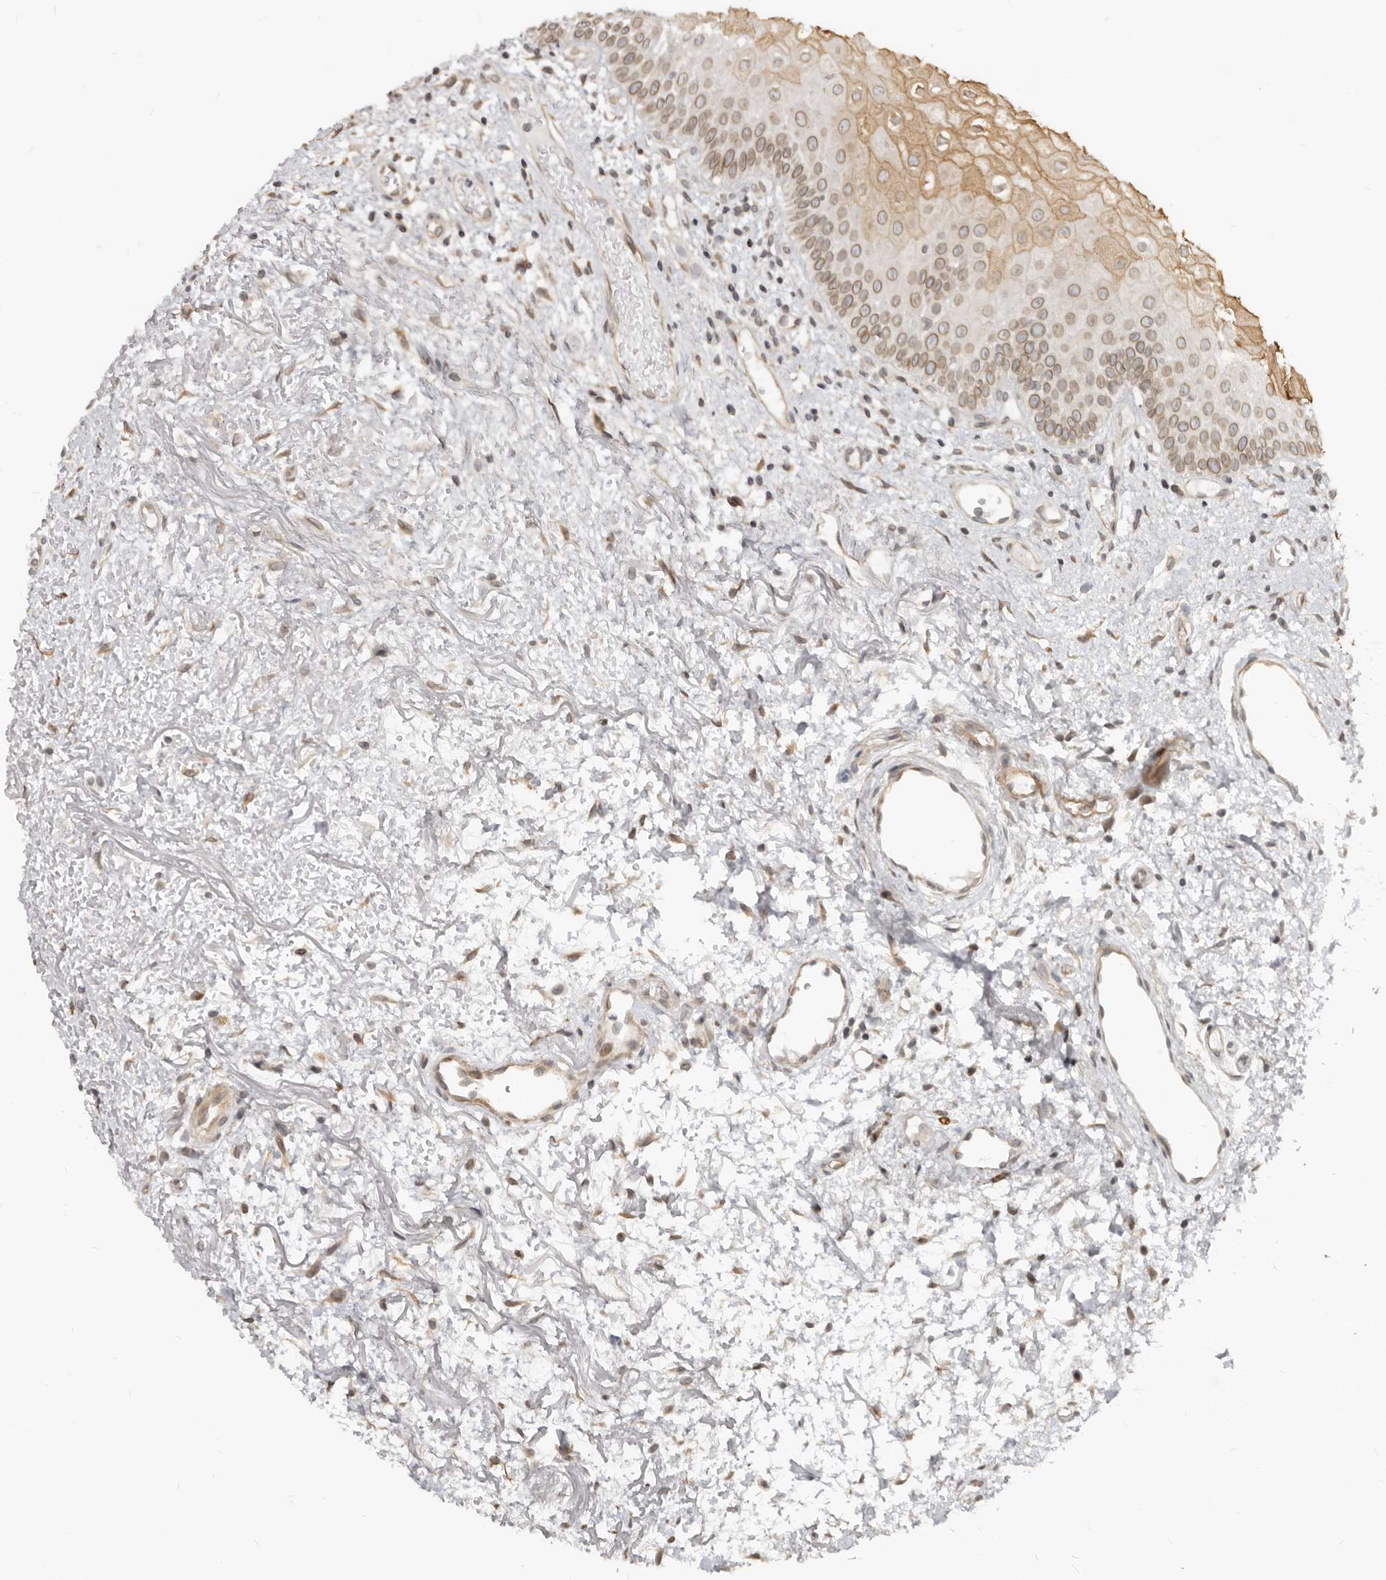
{"staining": {"intensity": "moderate", "quantity": ">75%", "location": "cytoplasmic/membranous,nuclear"}, "tissue": "oral mucosa", "cell_type": "Squamous epithelial cells", "image_type": "normal", "snomed": [{"axis": "morphology", "description": "Normal tissue, NOS"}, {"axis": "topography", "description": "Oral tissue"}], "caption": "Immunohistochemistry (IHC) (DAB (3,3'-diaminobenzidine)) staining of benign human oral mucosa shows moderate cytoplasmic/membranous,nuclear protein positivity in approximately >75% of squamous epithelial cells. (brown staining indicates protein expression, while blue staining denotes nuclei).", "gene": "NUP153", "patient": {"sex": "male", "age": 52}}